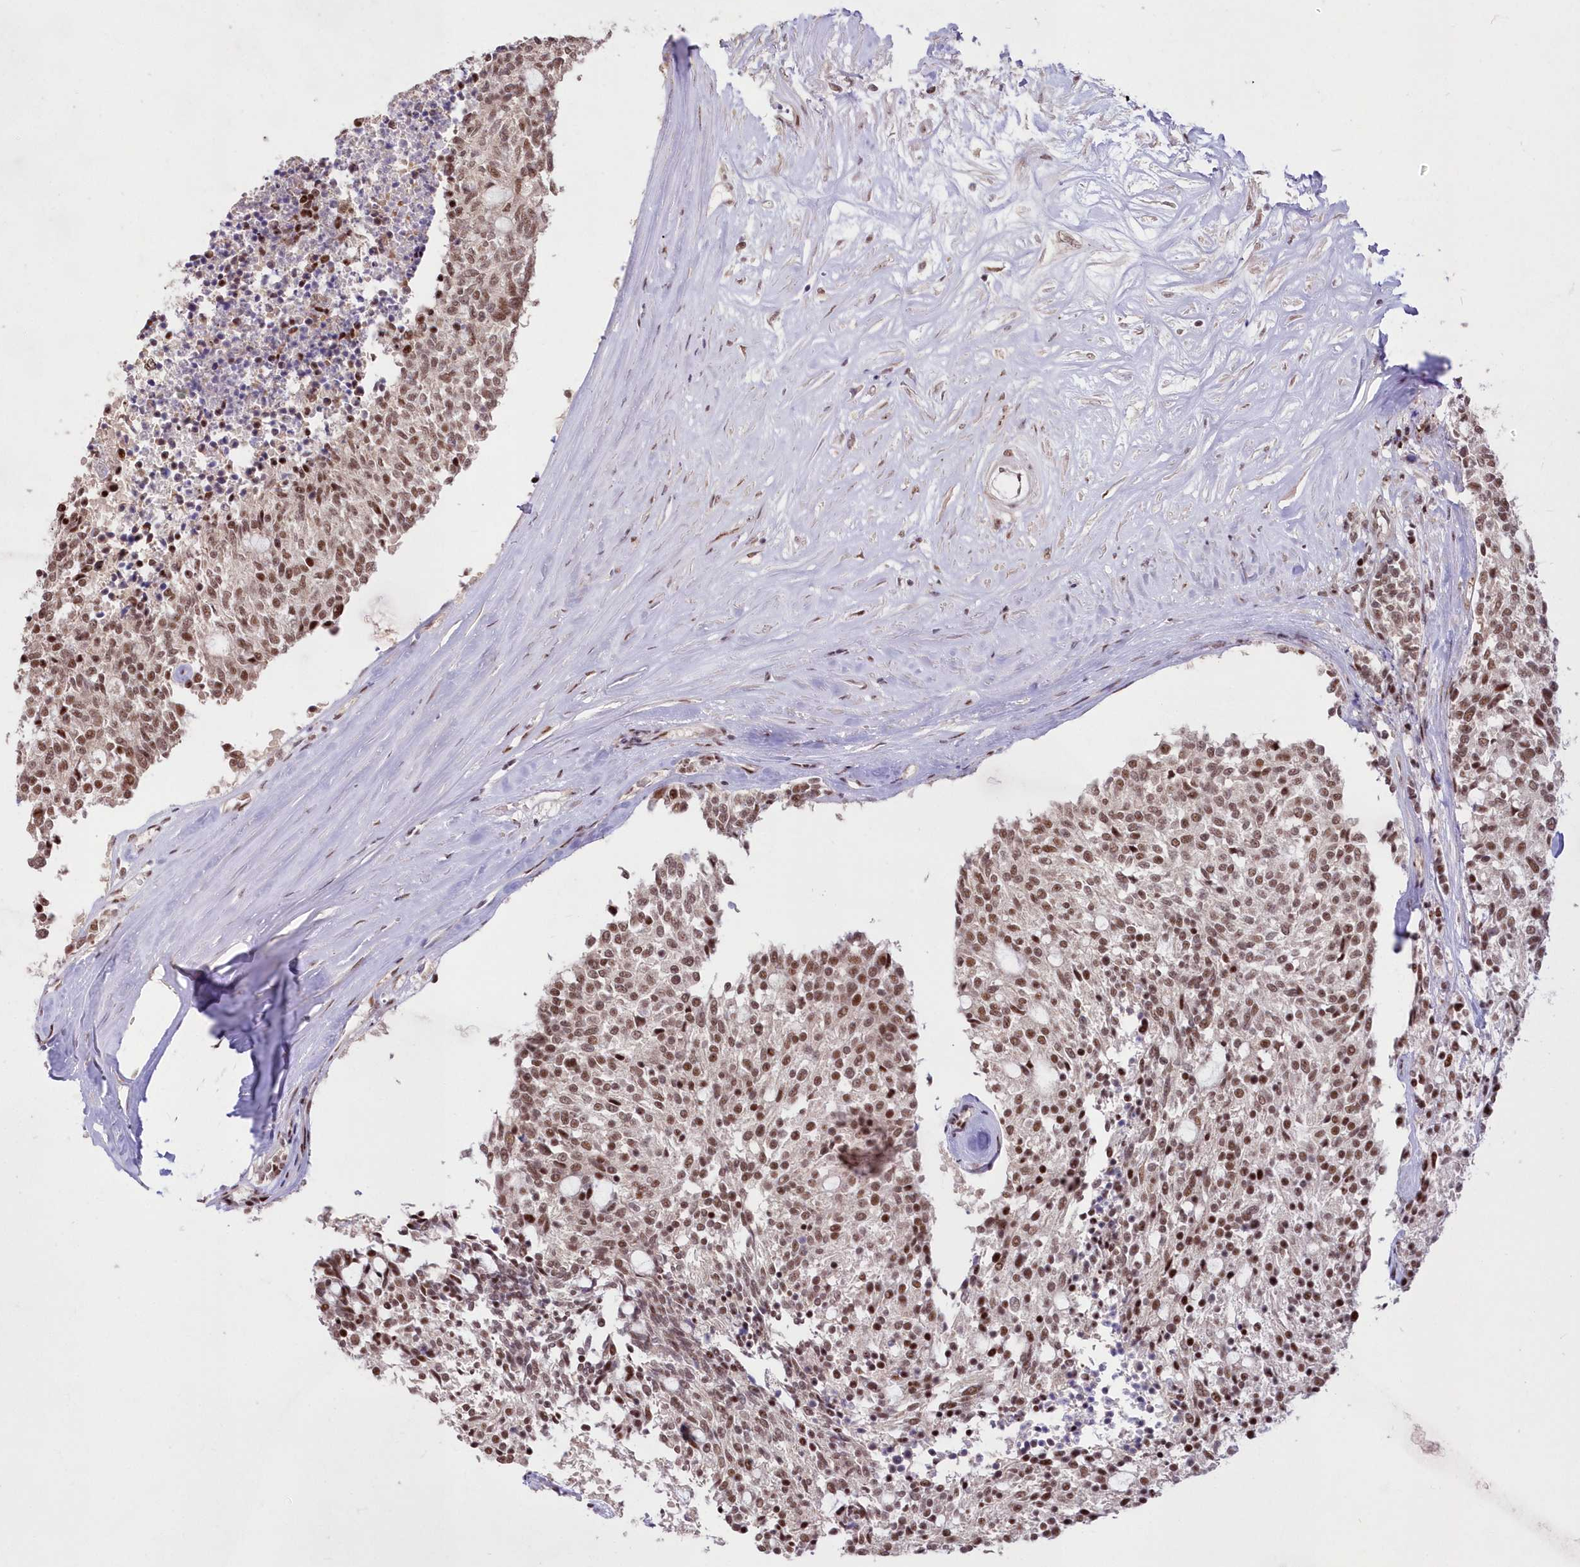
{"staining": {"intensity": "moderate", "quantity": ">75%", "location": "nuclear"}, "tissue": "carcinoid", "cell_type": "Tumor cells", "image_type": "cancer", "snomed": [{"axis": "morphology", "description": "Carcinoid, malignant, NOS"}, {"axis": "topography", "description": "Pancreas"}], "caption": "Human carcinoid stained with a protein marker exhibits moderate staining in tumor cells.", "gene": "WBP1L", "patient": {"sex": "female", "age": 54}}